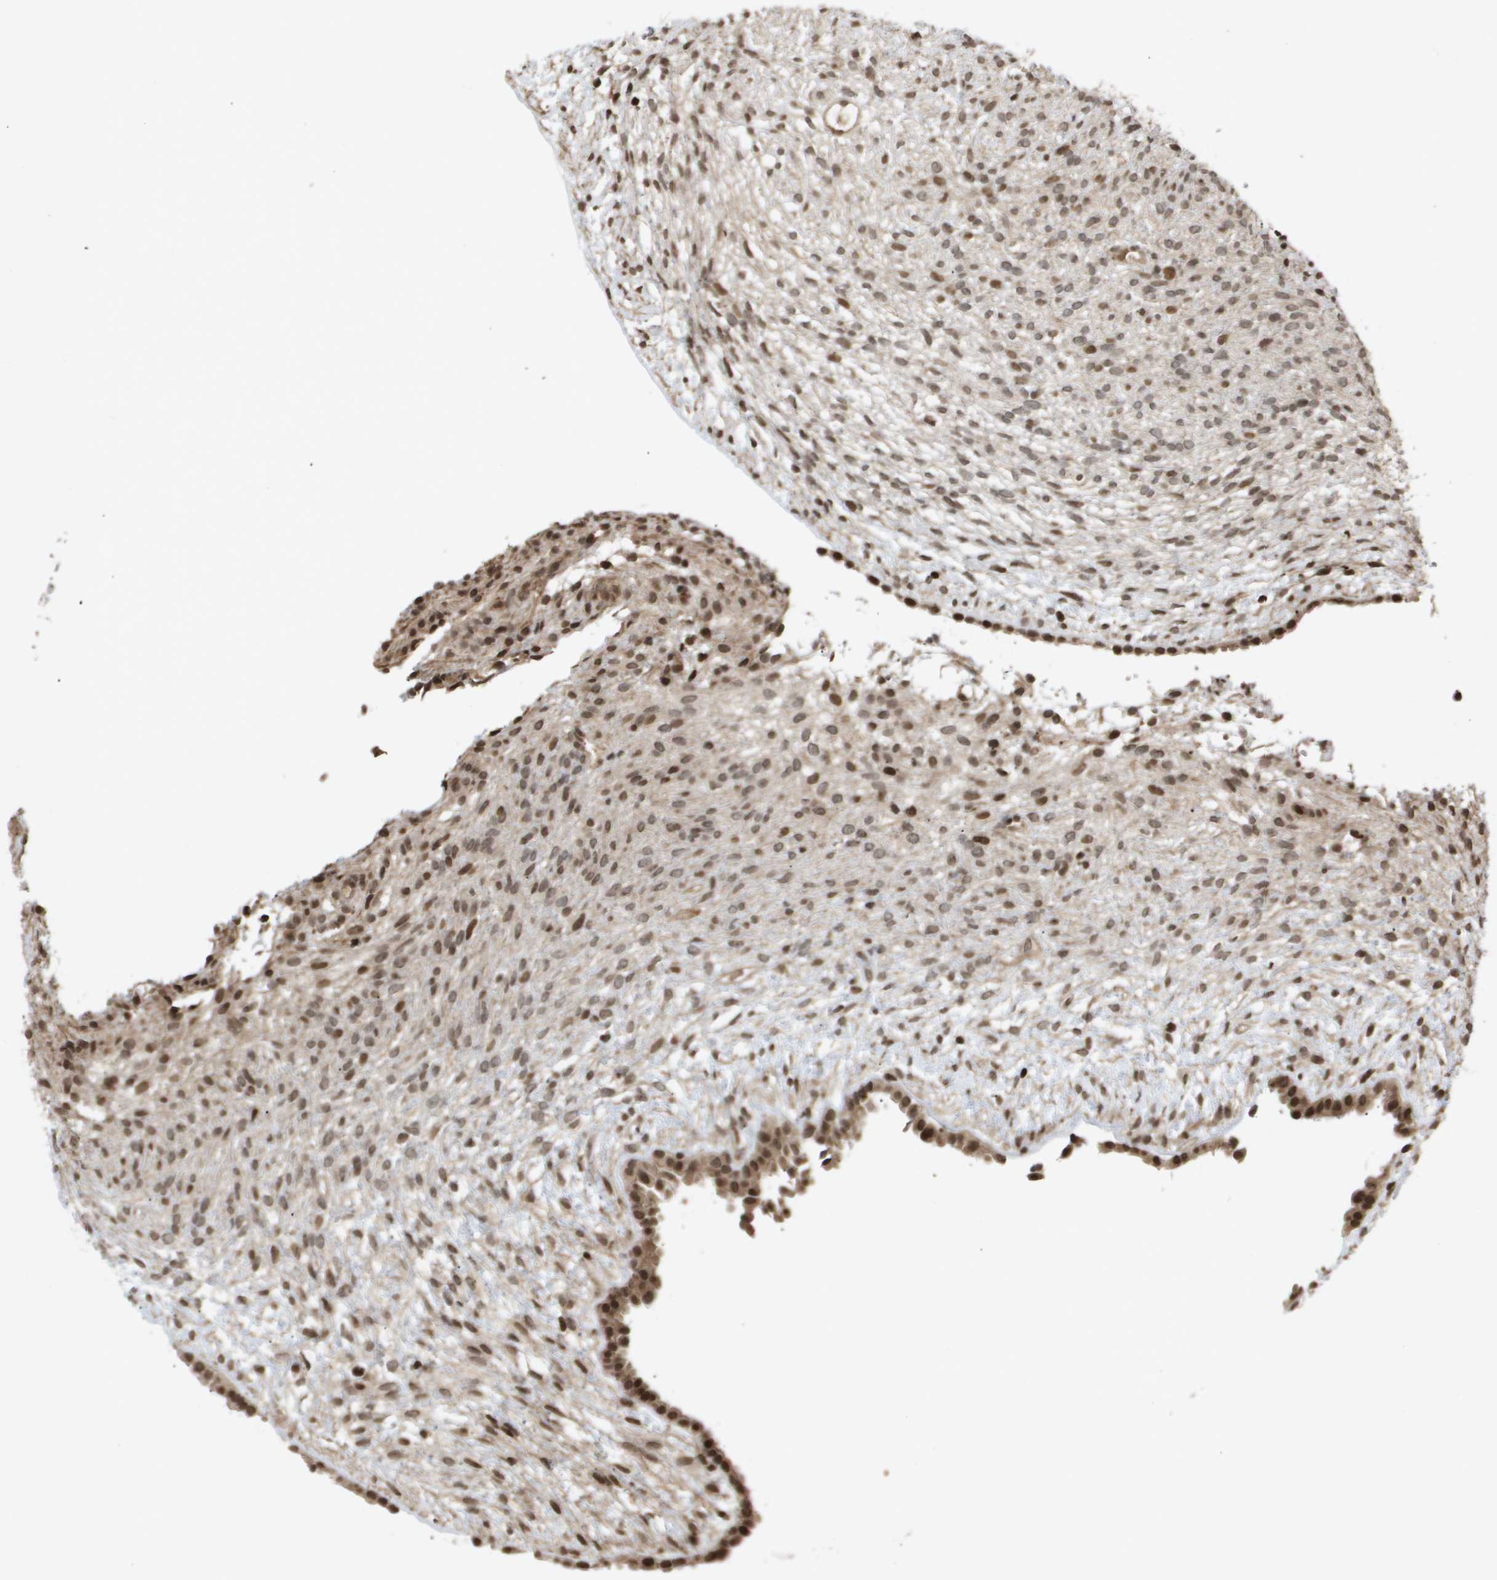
{"staining": {"intensity": "weak", "quantity": "25%-75%", "location": "nuclear"}, "tissue": "ovary", "cell_type": "Ovarian stroma cells", "image_type": "normal", "snomed": [{"axis": "morphology", "description": "Normal tissue, NOS"}, {"axis": "morphology", "description": "Cyst, NOS"}, {"axis": "topography", "description": "Ovary"}], "caption": "Immunohistochemistry (IHC) staining of unremarkable ovary, which displays low levels of weak nuclear positivity in about 25%-75% of ovarian stroma cells indicating weak nuclear protein staining. The staining was performed using DAB (3,3'-diaminobenzidine) (brown) for protein detection and nuclei were counterstained in hematoxylin (blue).", "gene": "HSPA6", "patient": {"sex": "female", "age": 18}}